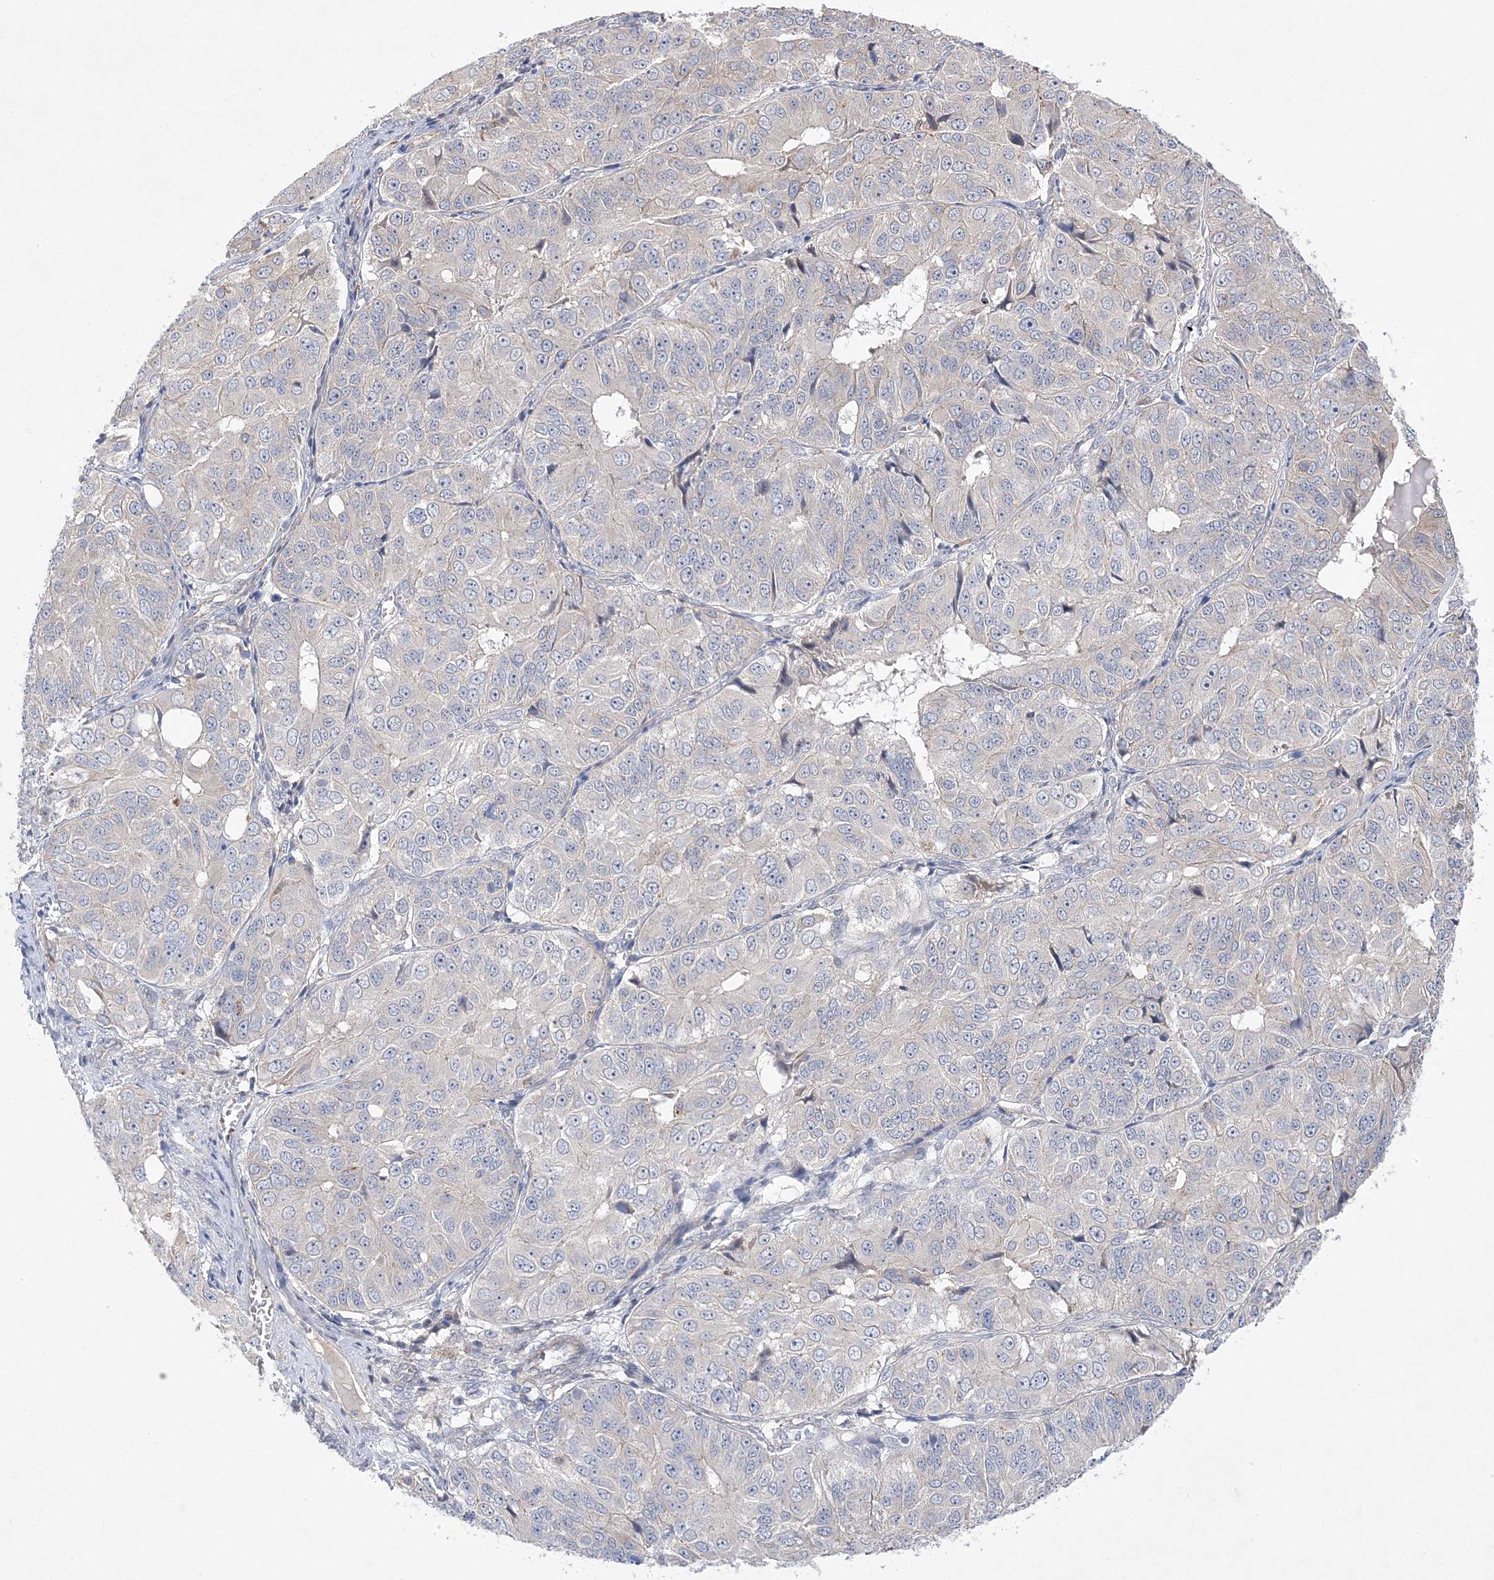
{"staining": {"intensity": "negative", "quantity": "none", "location": "none"}, "tissue": "ovarian cancer", "cell_type": "Tumor cells", "image_type": "cancer", "snomed": [{"axis": "morphology", "description": "Carcinoma, endometroid"}, {"axis": "topography", "description": "Ovary"}], "caption": "High magnification brightfield microscopy of ovarian cancer stained with DAB (3,3'-diaminobenzidine) (brown) and counterstained with hematoxylin (blue): tumor cells show no significant positivity.", "gene": "ANAPC1", "patient": {"sex": "female", "age": 51}}